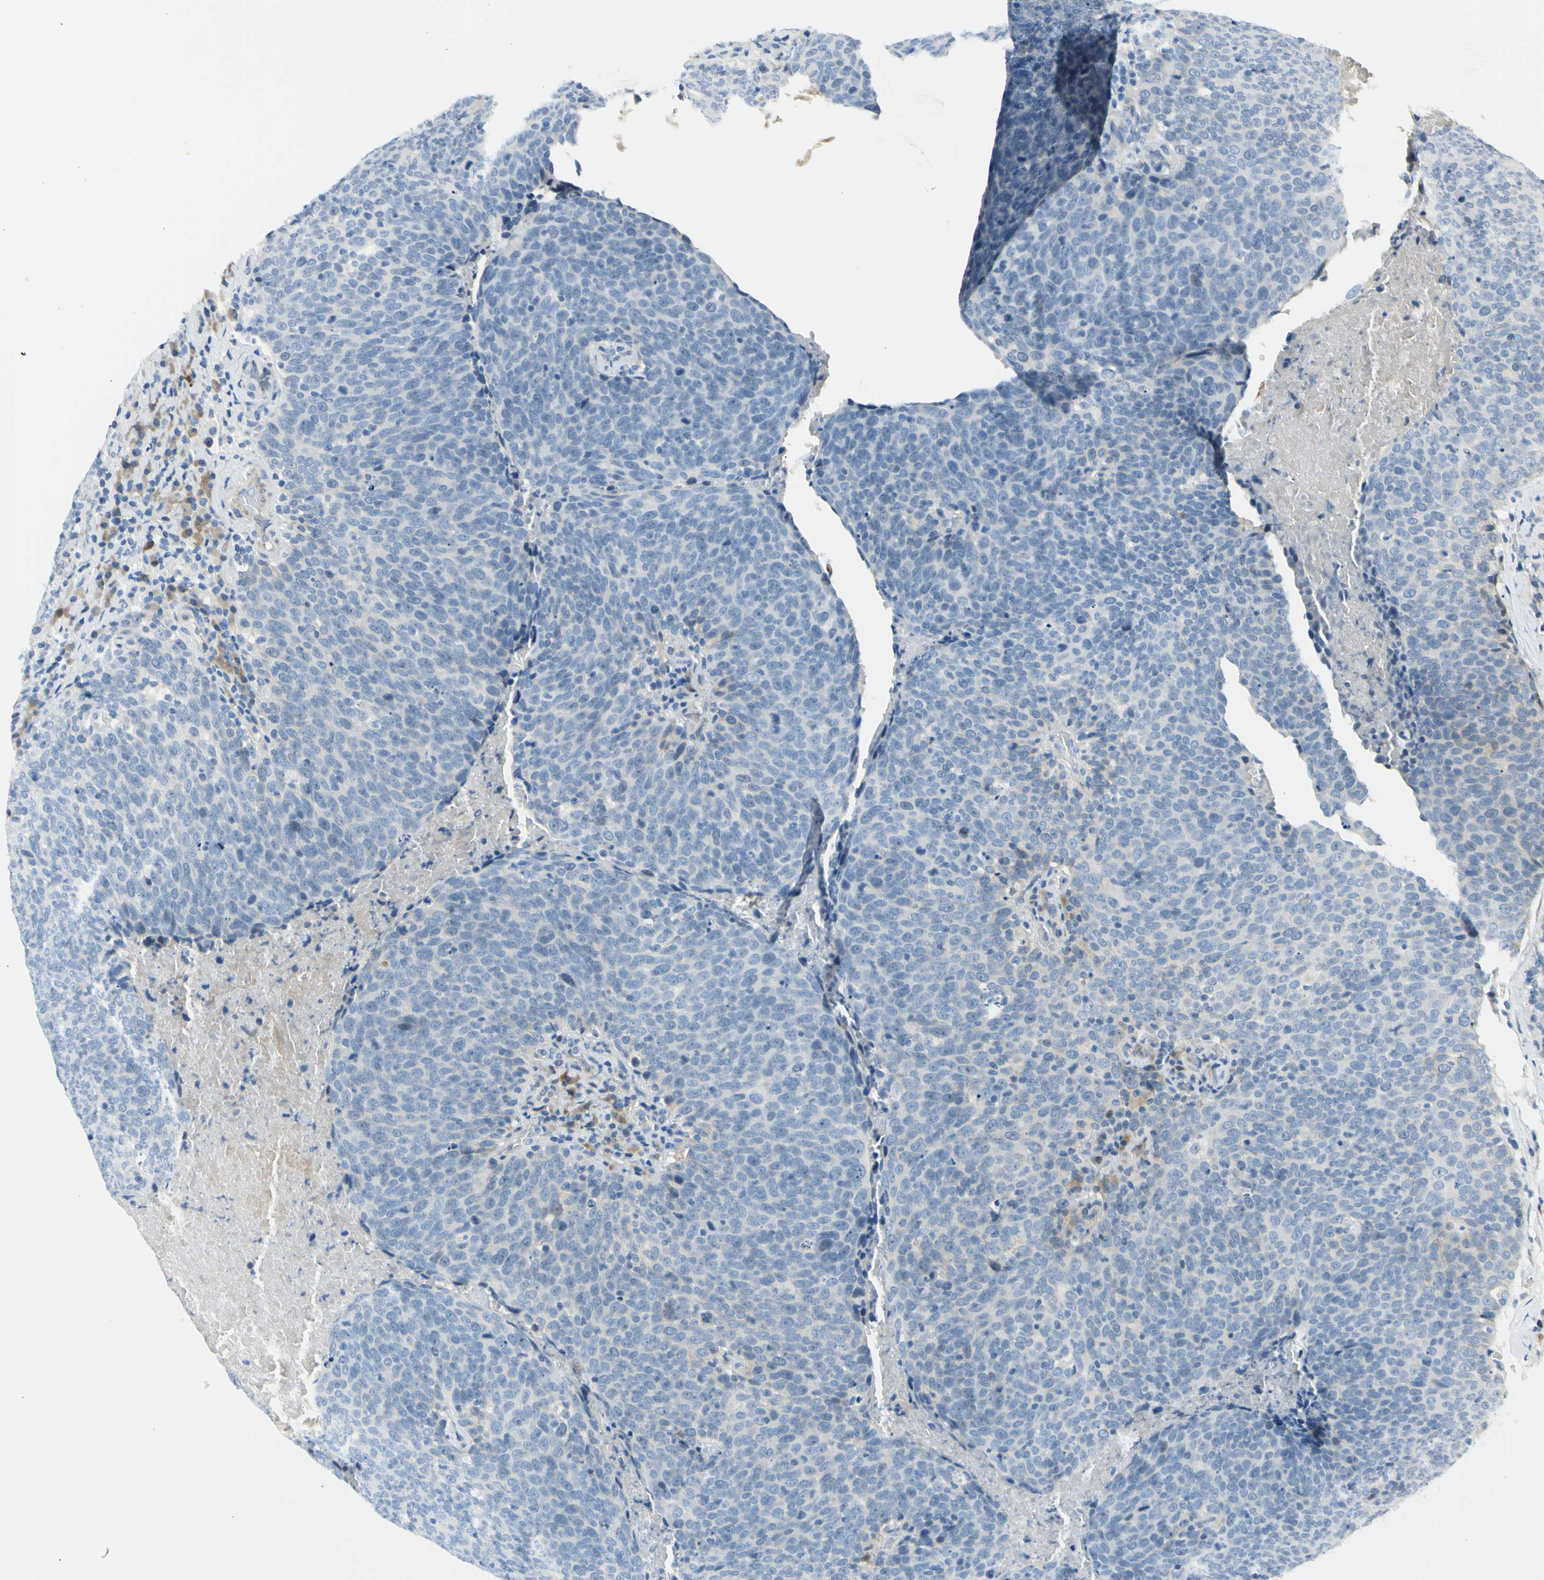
{"staining": {"intensity": "negative", "quantity": "none", "location": "none"}, "tissue": "head and neck cancer", "cell_type": "Tumor cells", "image_type": "cancer", "snomed": [{"axis": "morphology", "description": "Squamous cell carcinoma, NOS"}, {"axis": "morphology", "description": "Squamous cell carcinoma, metastatic, NOS"}, {"axis": "topography", "description": "Lymph node"}, {"axis": "topography", "description": "Head-Neck"}], "caption": "Tumor cells show no significant positivity in squamous cell carcinoma (head and neck).", "gene": "NPHP3", "patient": {"sex": "male", "age": 62}}